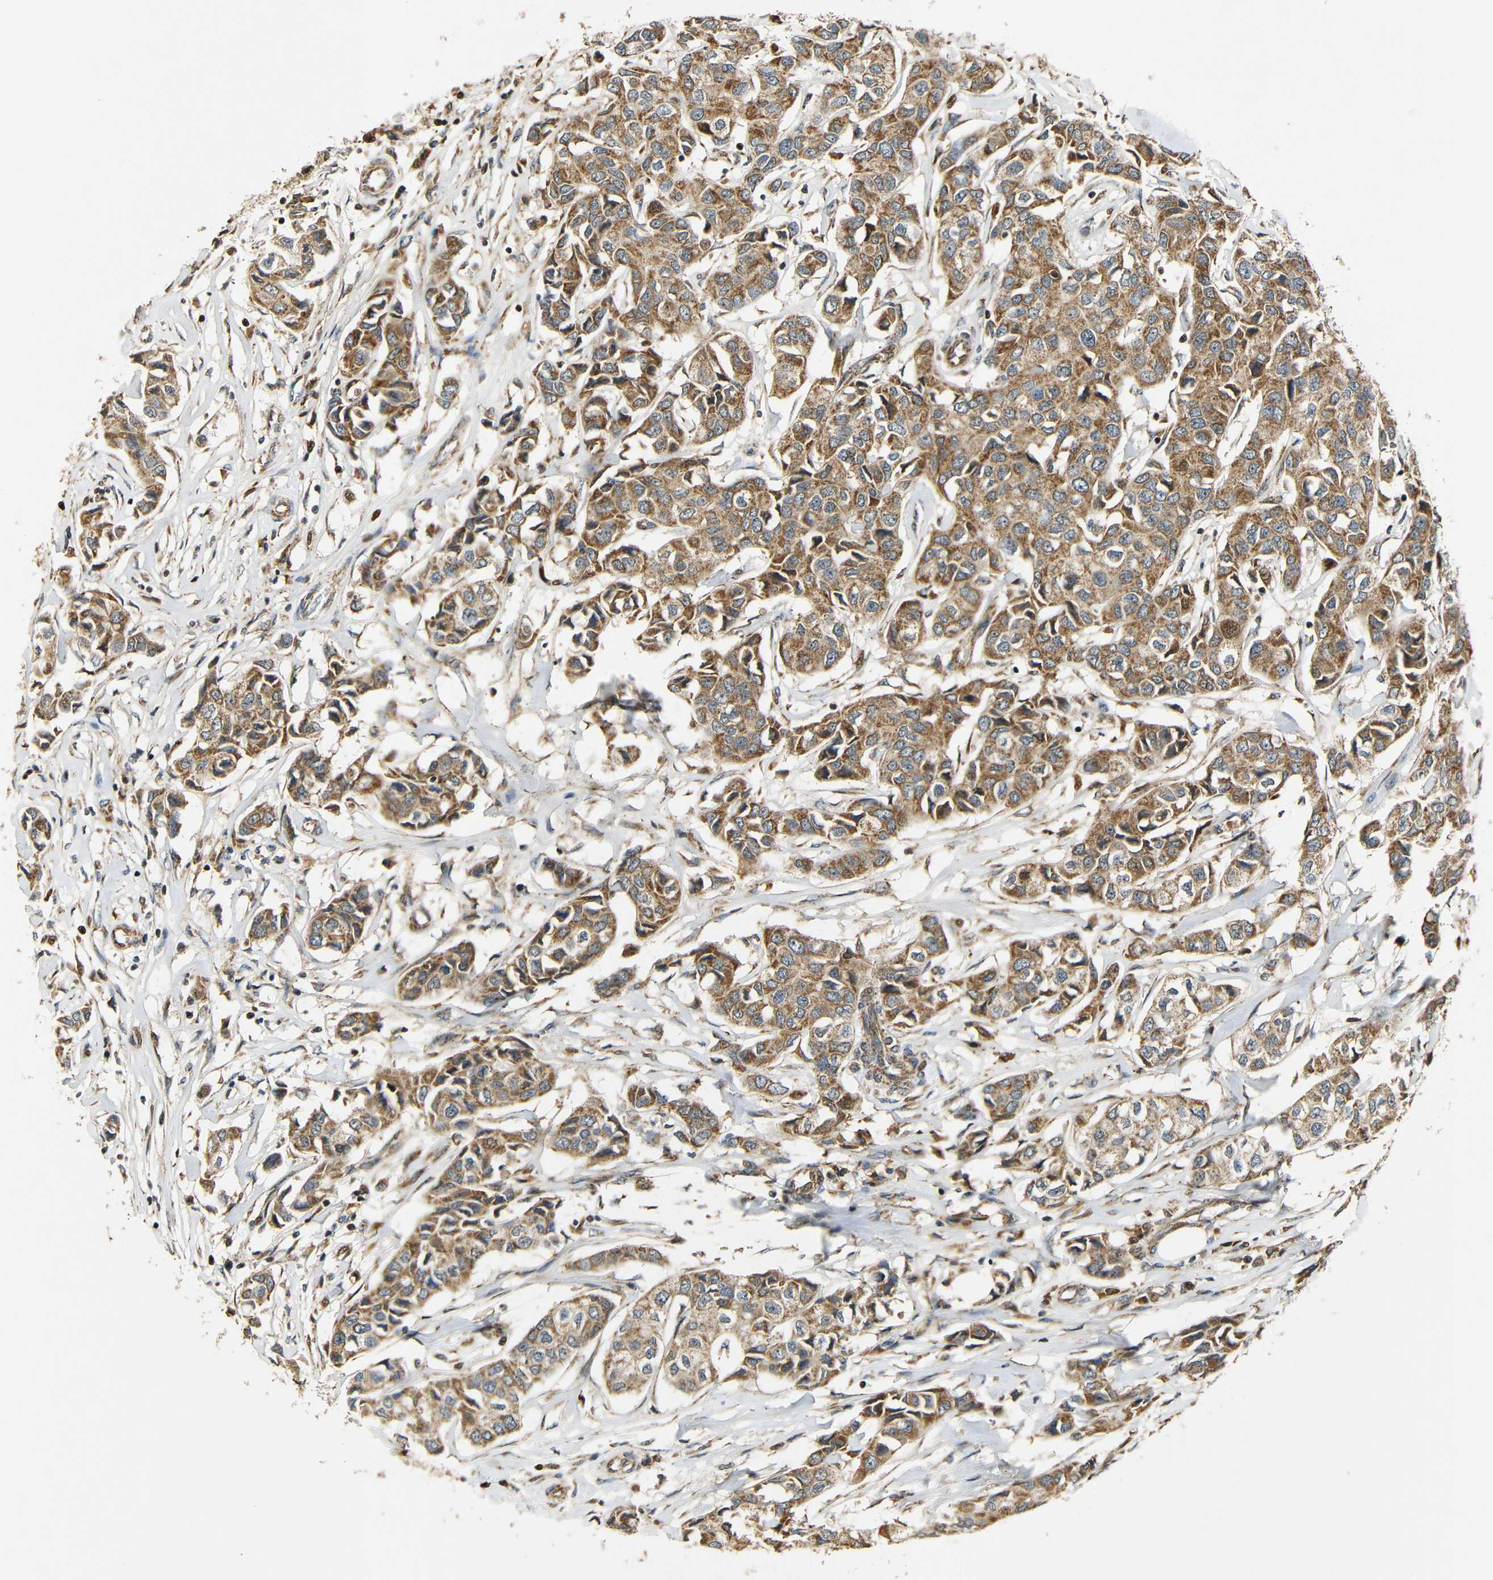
{"staining": {"intensity": "moderate", "quantity": ">75%", "location": "cytoplasmic/membranous"}, "tissue": "breast cancer", "cell_type": "Tumor cells", "image_type": "cancer", "snomed": [{"axis": "morphology", "description": "Duct carcinoma"}, {"axis": "topography", "description": "Breast"}], "caption": "A brown stain labels moderate cytoplasmic/membranous expression of a protein in breast cancer tumor cells.", "gene": "KAZALD1", "patient": {"sex": "female", "age": 80}}